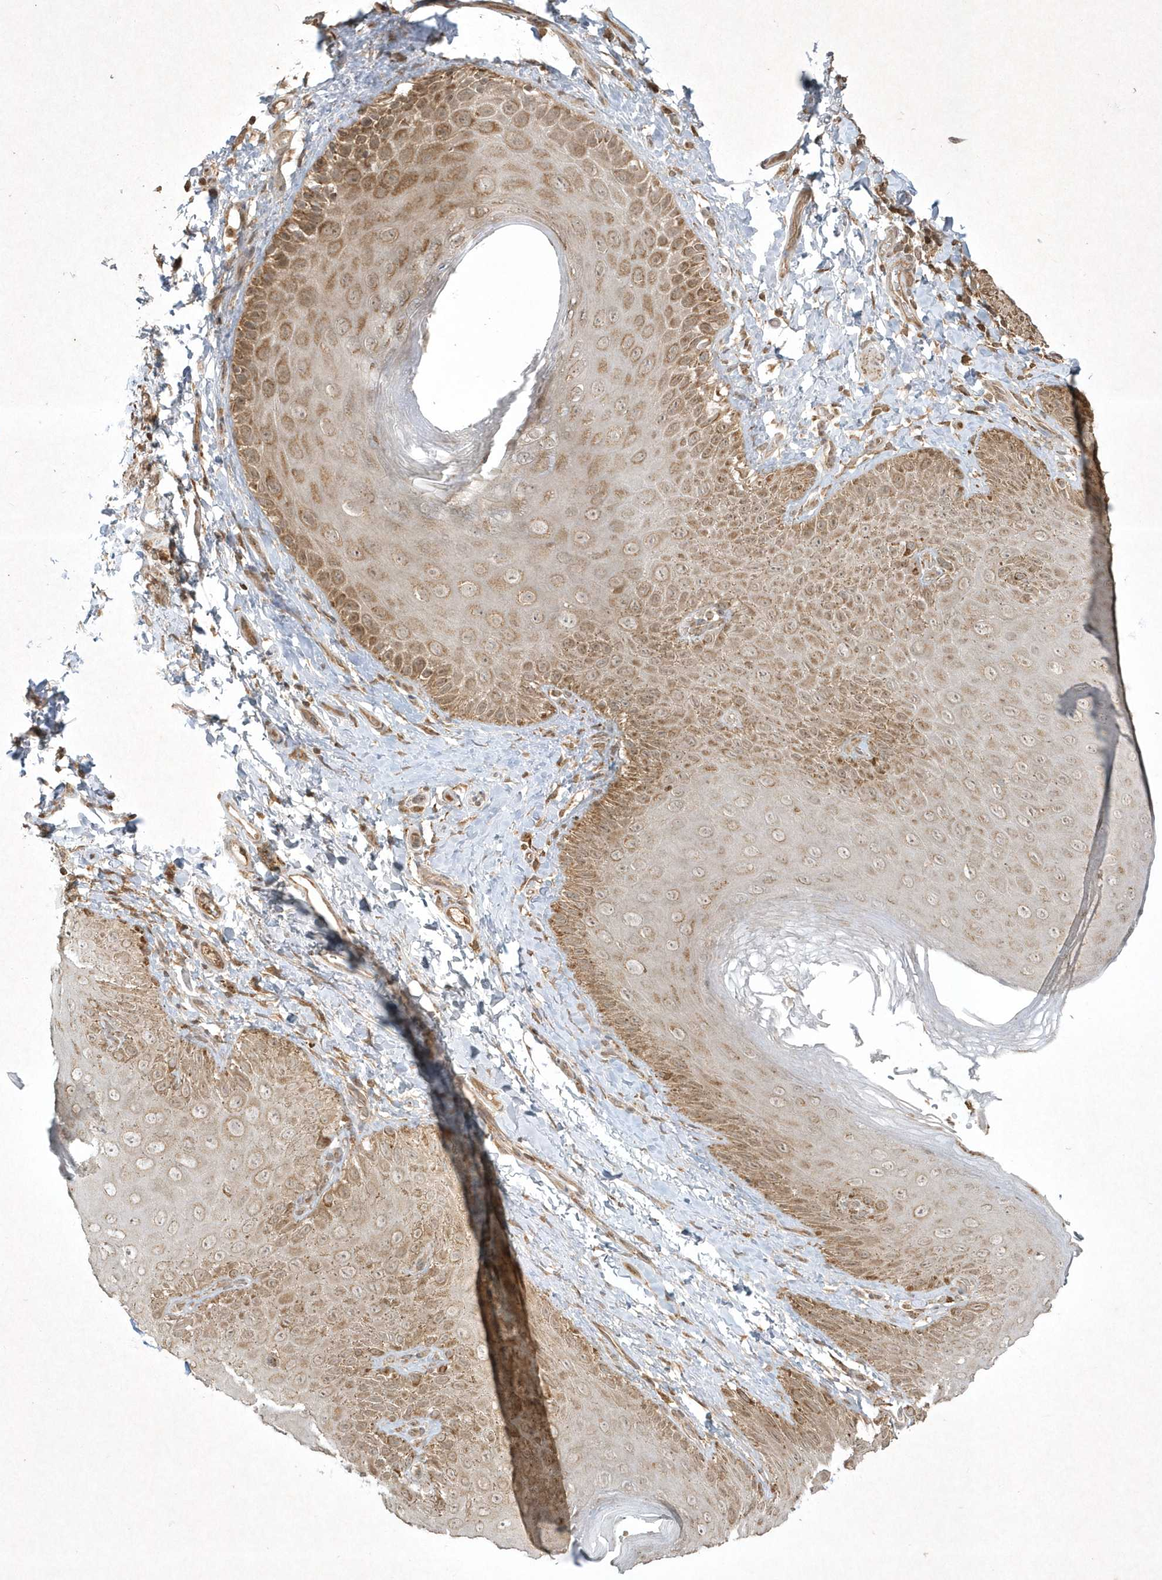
{"staining": {"intensity": "moderate", "quantity": ">75%", "location": "cytoplasmic/membranous"}, "tissue": "skin", "cell_type": "Epidermal cells", "image_type": "normal", "snomed": [{"axis": "morphology", "description": "Normal tissue, NOS"}, {"axis": "topography", "description": "Anal"}], "caption": "DAB (3,3'-diaminobenzidine) immunohistochemical staining of unremarkable skin demonstrates moderate cytoplasmic/membranous protein positivity in approximately >75% of epidermal cells. (Brightfield microscopy of DAB IHC at high magnification).", "gene": "PLTP", "patient": {"sex": "male", "age": 44}}